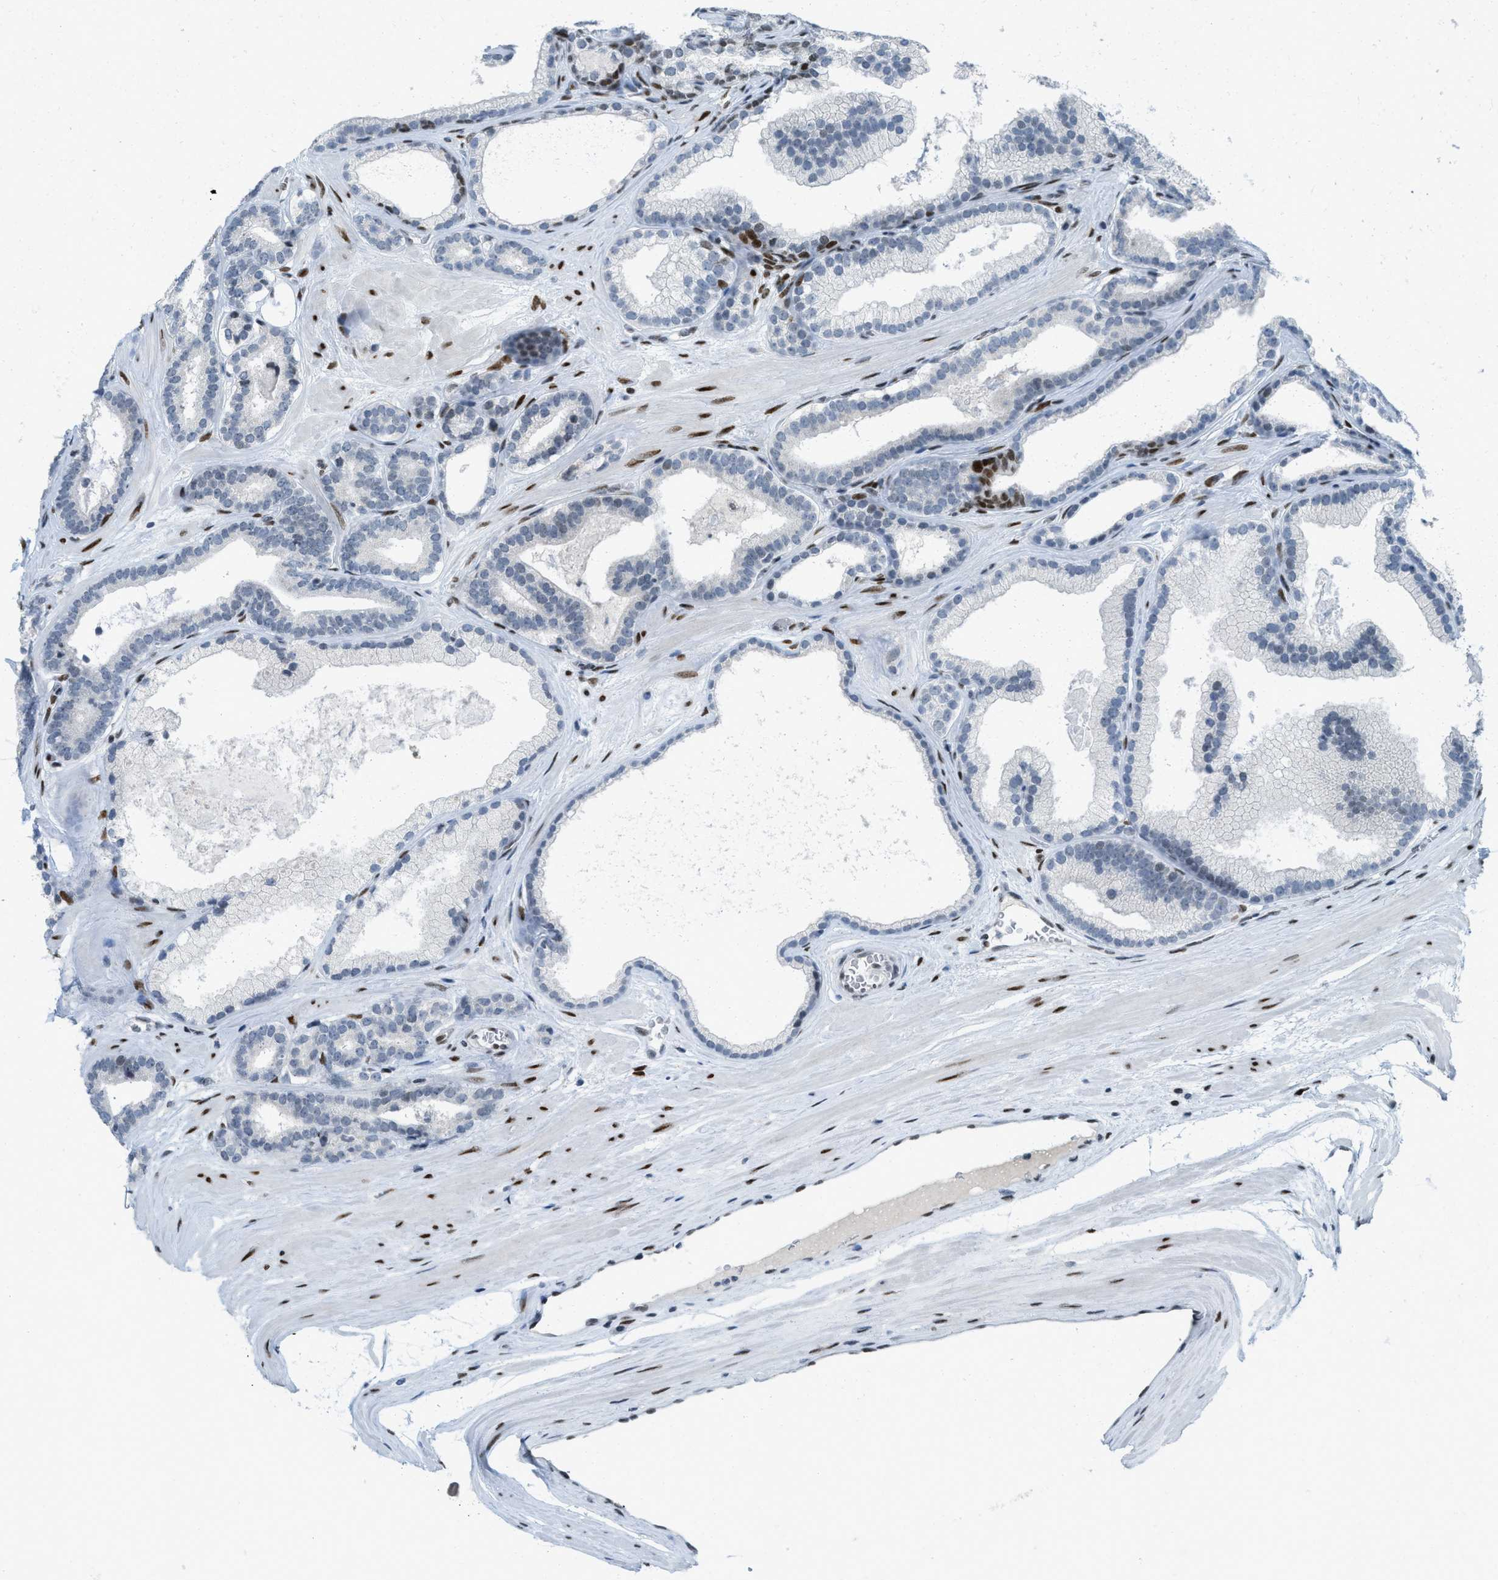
{"staining": {"intensity": "negative", "quantity": "none", "location": "none"}, "tissue": "prostate cancer", "cell_type": "Tumor cells", "image_type": "cancer", "snomed": [{"axis": "morphology", "description": "Adenocarcinoma, High grade"}, {"axis": "topography", "description": "Prostate"}], "caption": "There is no significant positivity in tumor cells of prostate cancer (adenocarcinoma (high-grade)). Brightfield microscopy of IHC stained with DAB (brown) and hematoxylin (blue), captured at high magnification.", "gene": "PBX1", "patient": {"sex": "male", "age": 60}}